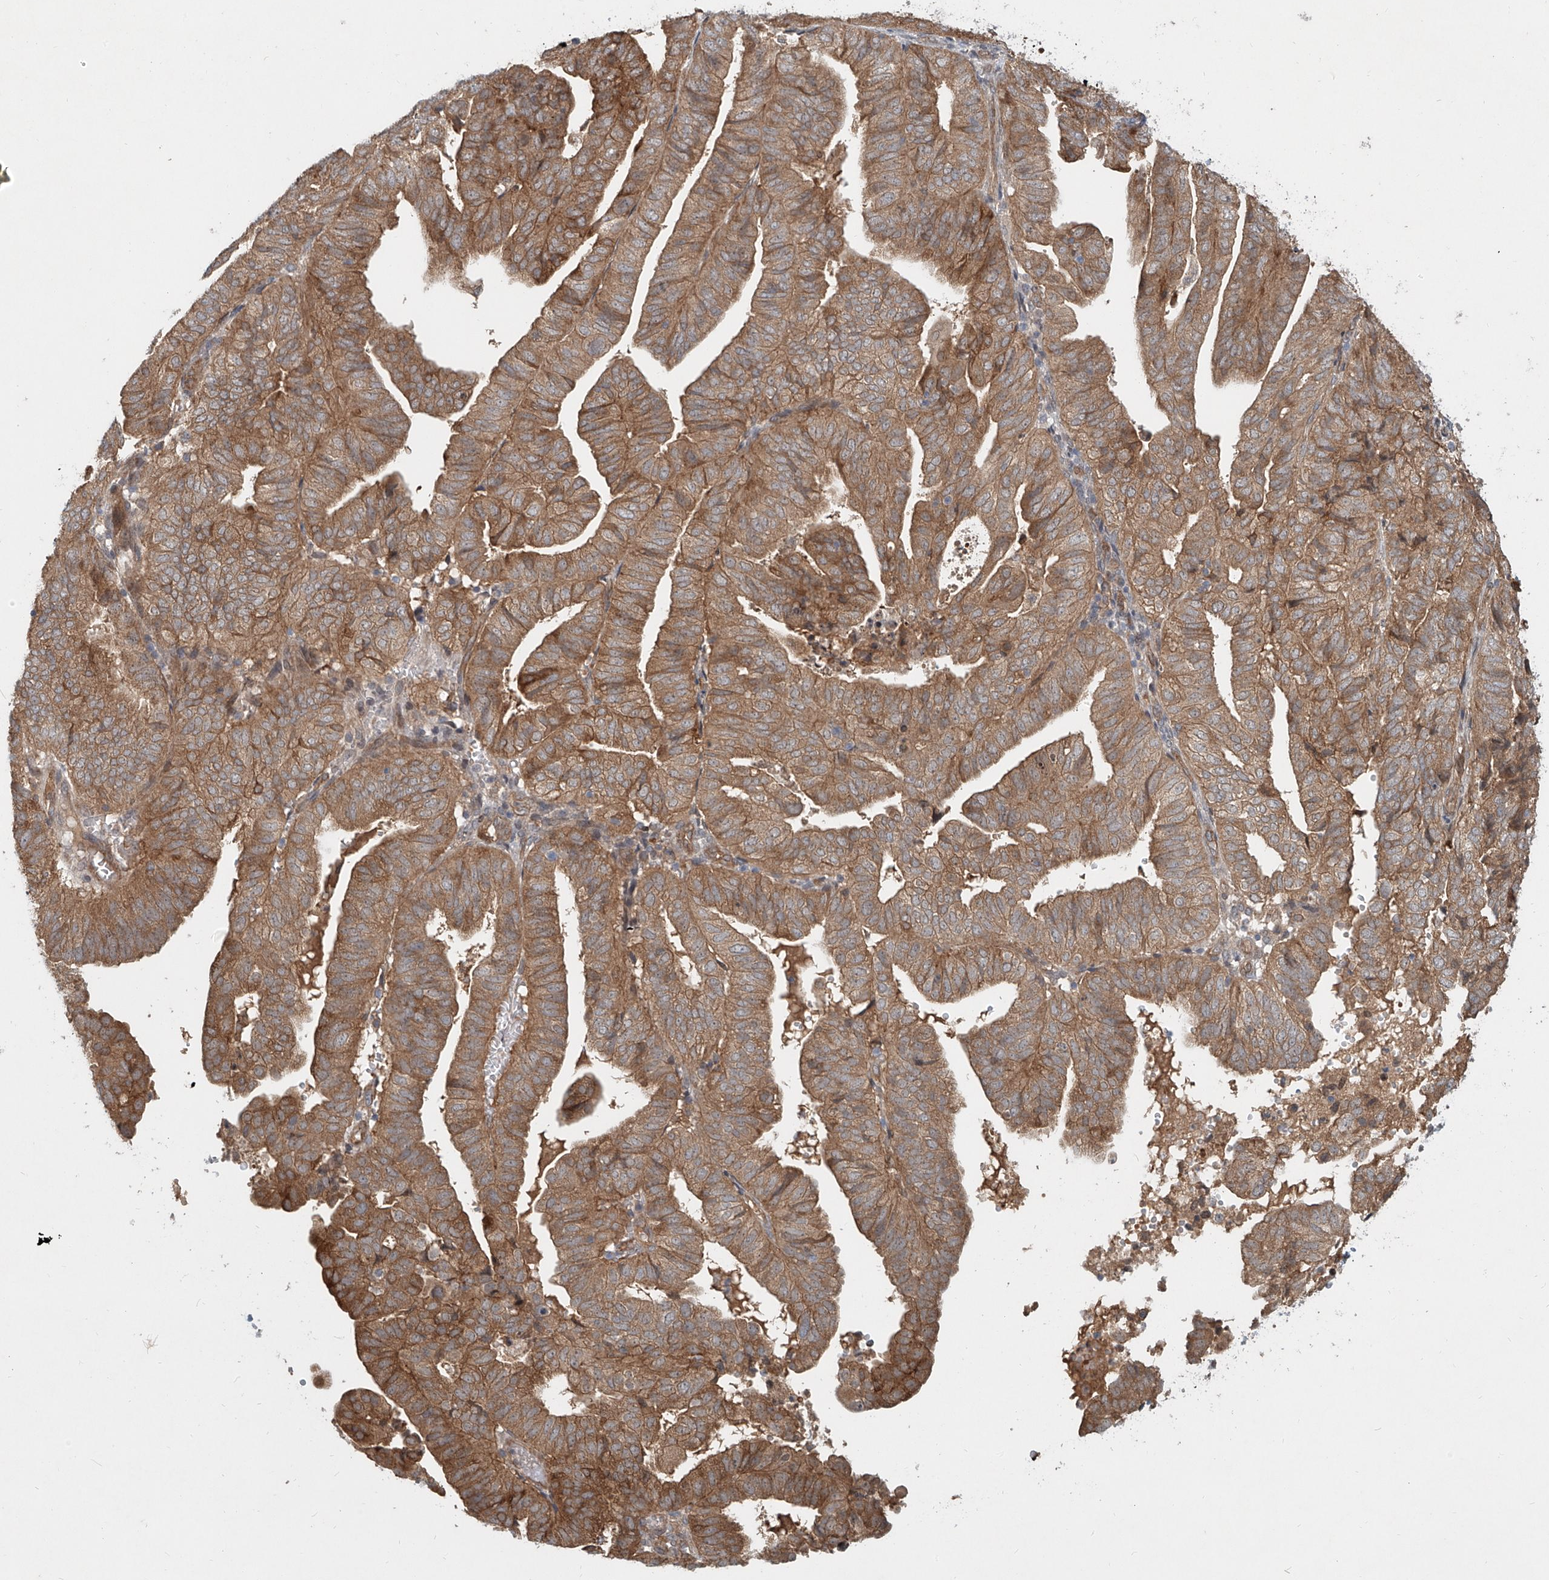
{"staining": {"intensity": "moderate", "quantity": ">75%", "location": "cytoplasmic/membranous"}, "tissue": "endometrial cancer", "cell_type": "Tumor cells", "image_type": "cancer", "snomed": [{"axis": "morphology", "description": "Adenocarcinoma, NOS"}, {"axis": "topography", "description": "Uterus"}], "caption": "This is a photomicrograph of immunohistochemistry (IHC) staining of endometrial adenocarcinoma, which shows moderate staining in the cytoplasmic/membranous of tumor cells.", "gene": "SASH1", "patient": {"sex": "female", "age": 77}}